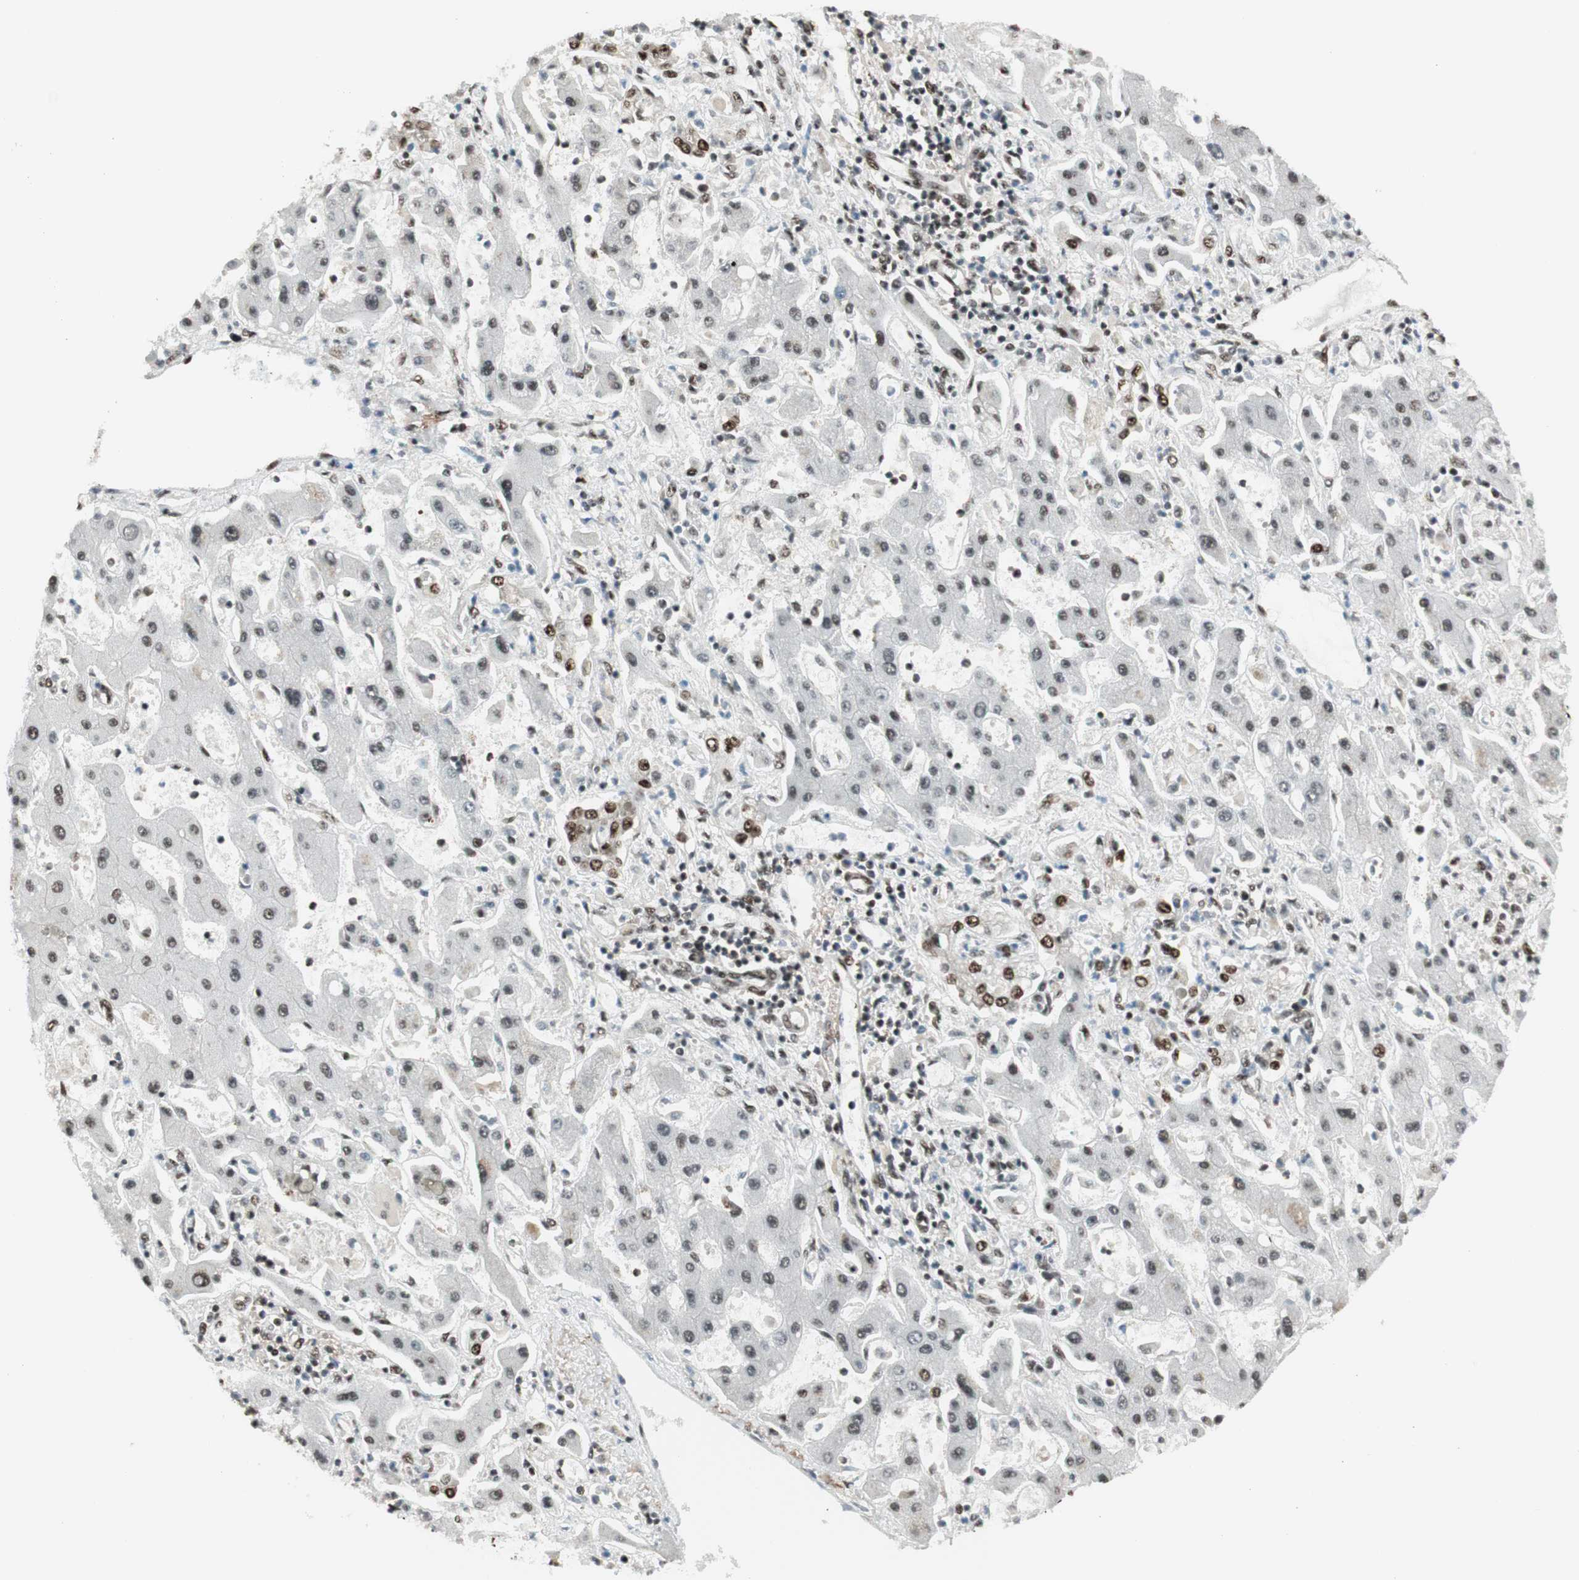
{"staining": {"intensity": "strong", "quantity": ">75%", "location": "nuclear"}, "tissue": "liver cancer", "cell_type": "Tumor cells", "image_type": "cancer", "snomed": [{"axis": "morphology", "description": "Cholangiocarcinoma"}, {"axis": "topography", "description": "Liver"}], "caption": "Cholangiocarcinoma (liver) tissue displays strong nuclear positivity in about >75% of tumor cells, visualized by immunohistochemistry.", "gene": "HEXIM1", "patient": {"sex": "male", "age": 50}}